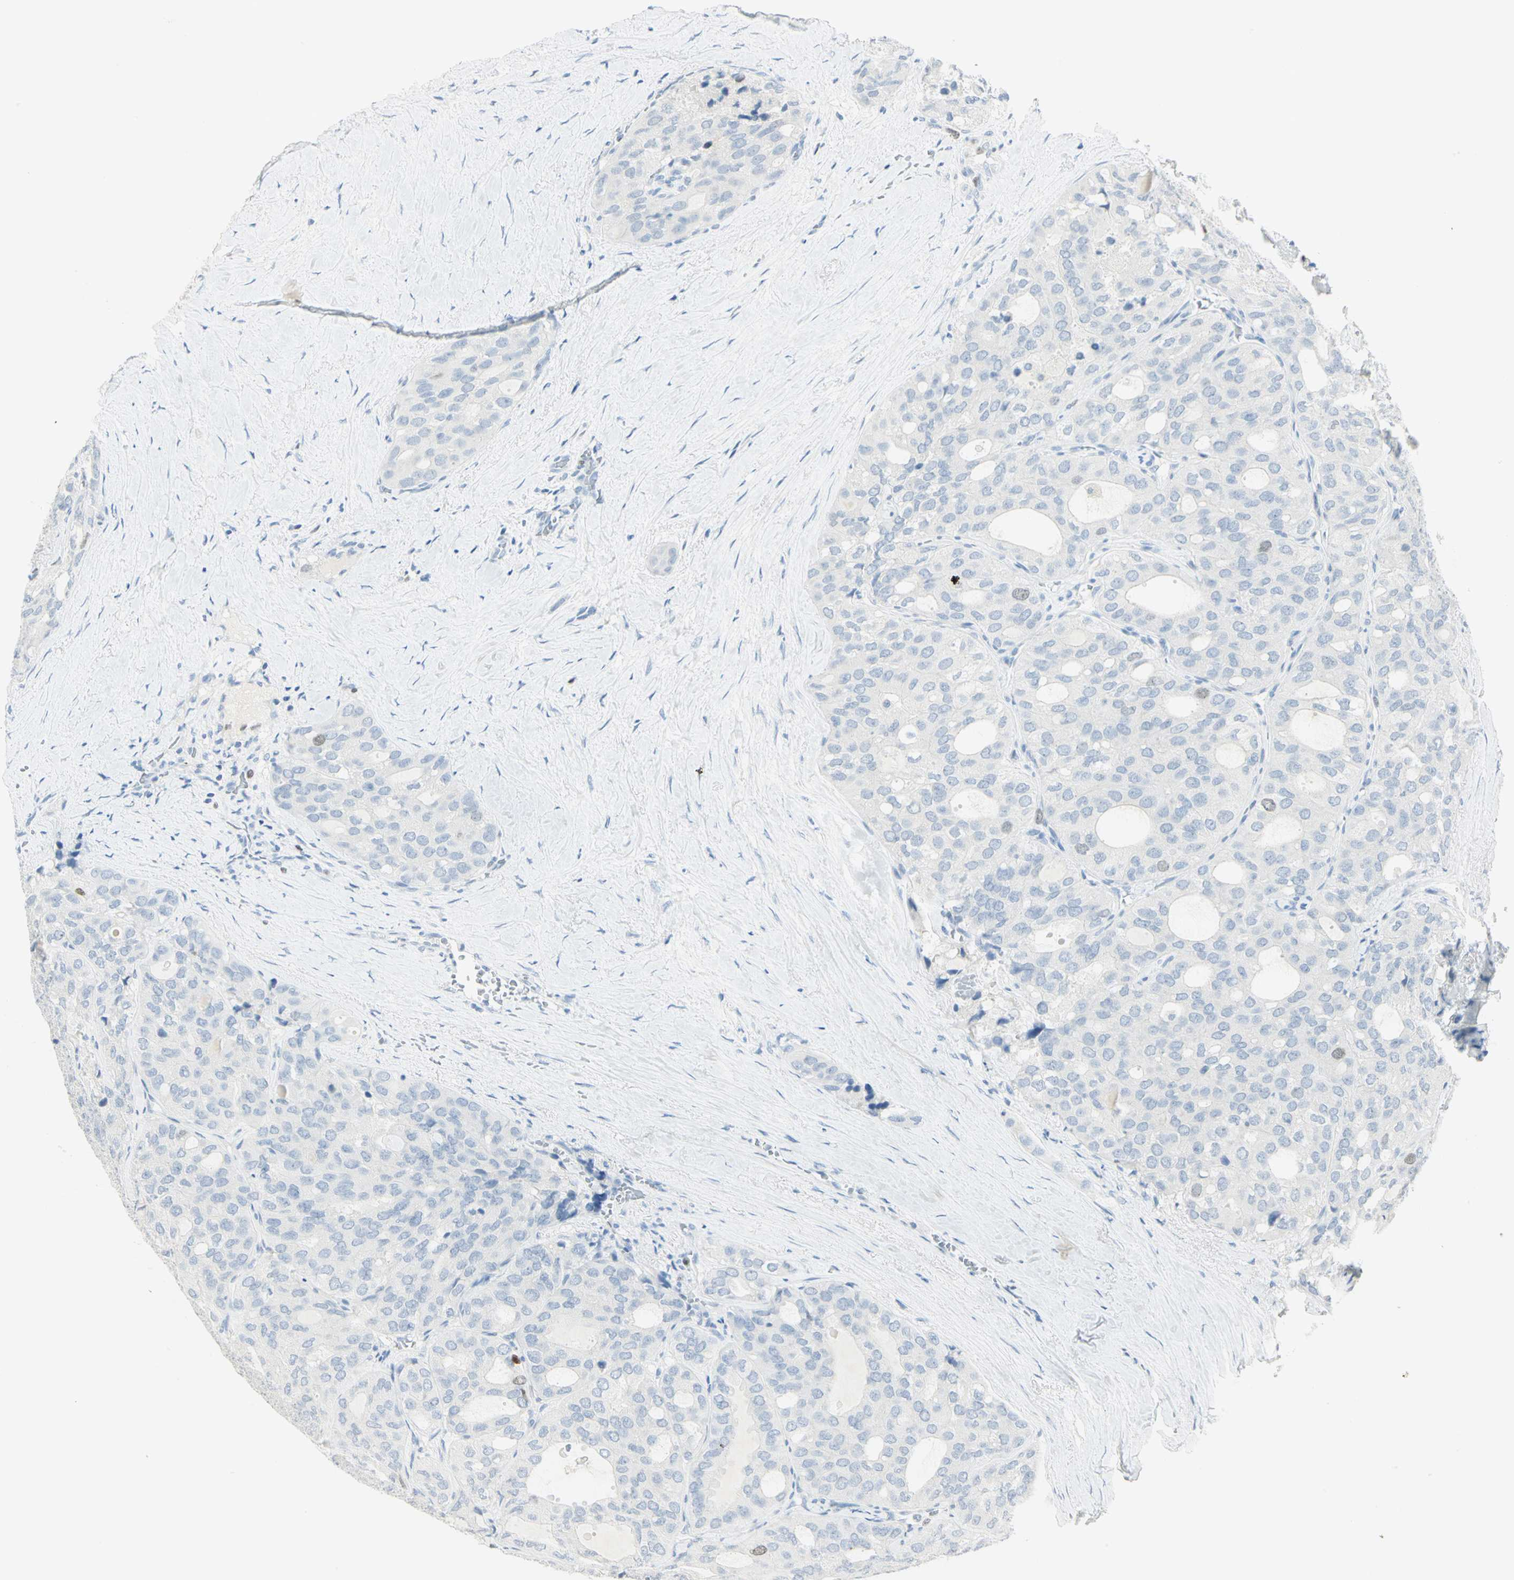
{"staining": {"intensity": "negative", "quantity": "none", "location": "none"}, "tissue": "thyroid cancer", "cell_type": "Tumor cells", "image_type": "cancer", "snomed": [{"axis": "morphology", "description": "Follicular adenoma carcinoma, NOS"}, {"axis": "topography", "description": "Thyroid gland"}], "caption": "Thyroid cancer (follicular adenoma carcinoma) stained for a protein using IHC reveals no staining tumor cells.", "gene": "HELLS", "patient": {"sex": "male", "age": 75}}